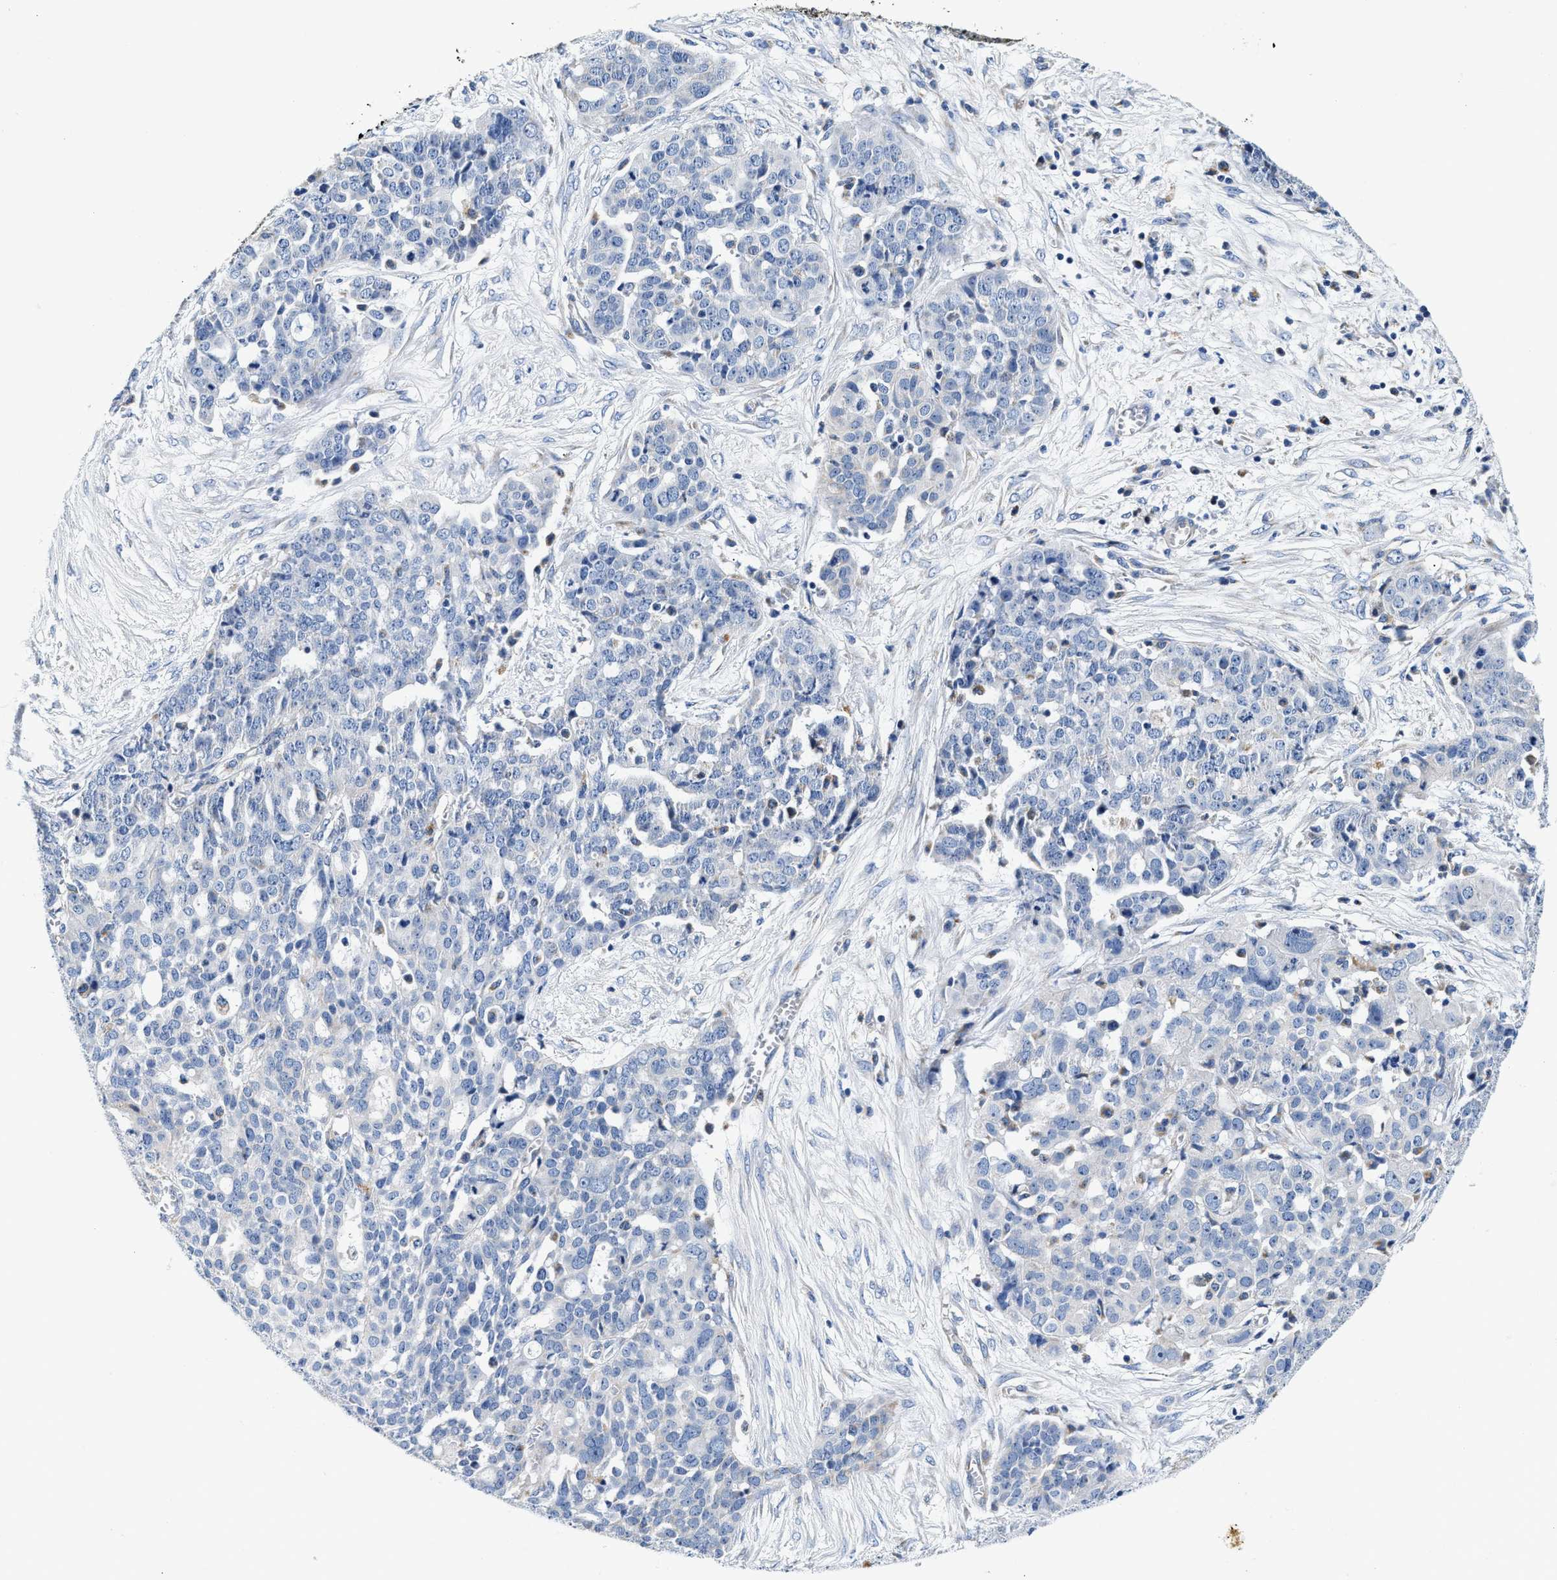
{"staining": {"intensity": "negative", "quantity": "none", "location": "none"}, "tissue": "ovarian cancer", "cell_type": "Tumor cells", "image_type": "cancer", "snomed": [{"axis": "morphology", "description": "Cystadenocarcinoma, serous, NOS"}, {"axis": "topography", "description": "Soft tissue"}, {"axis": "topography", "description": "Ovary"}], "caption": "Tumor cells are negative for brown protein staining in ovarian cancer. Nuclei are stained in blue.", "gene": "ACADVL", "patient": {"sex": "female", "age": 57}}